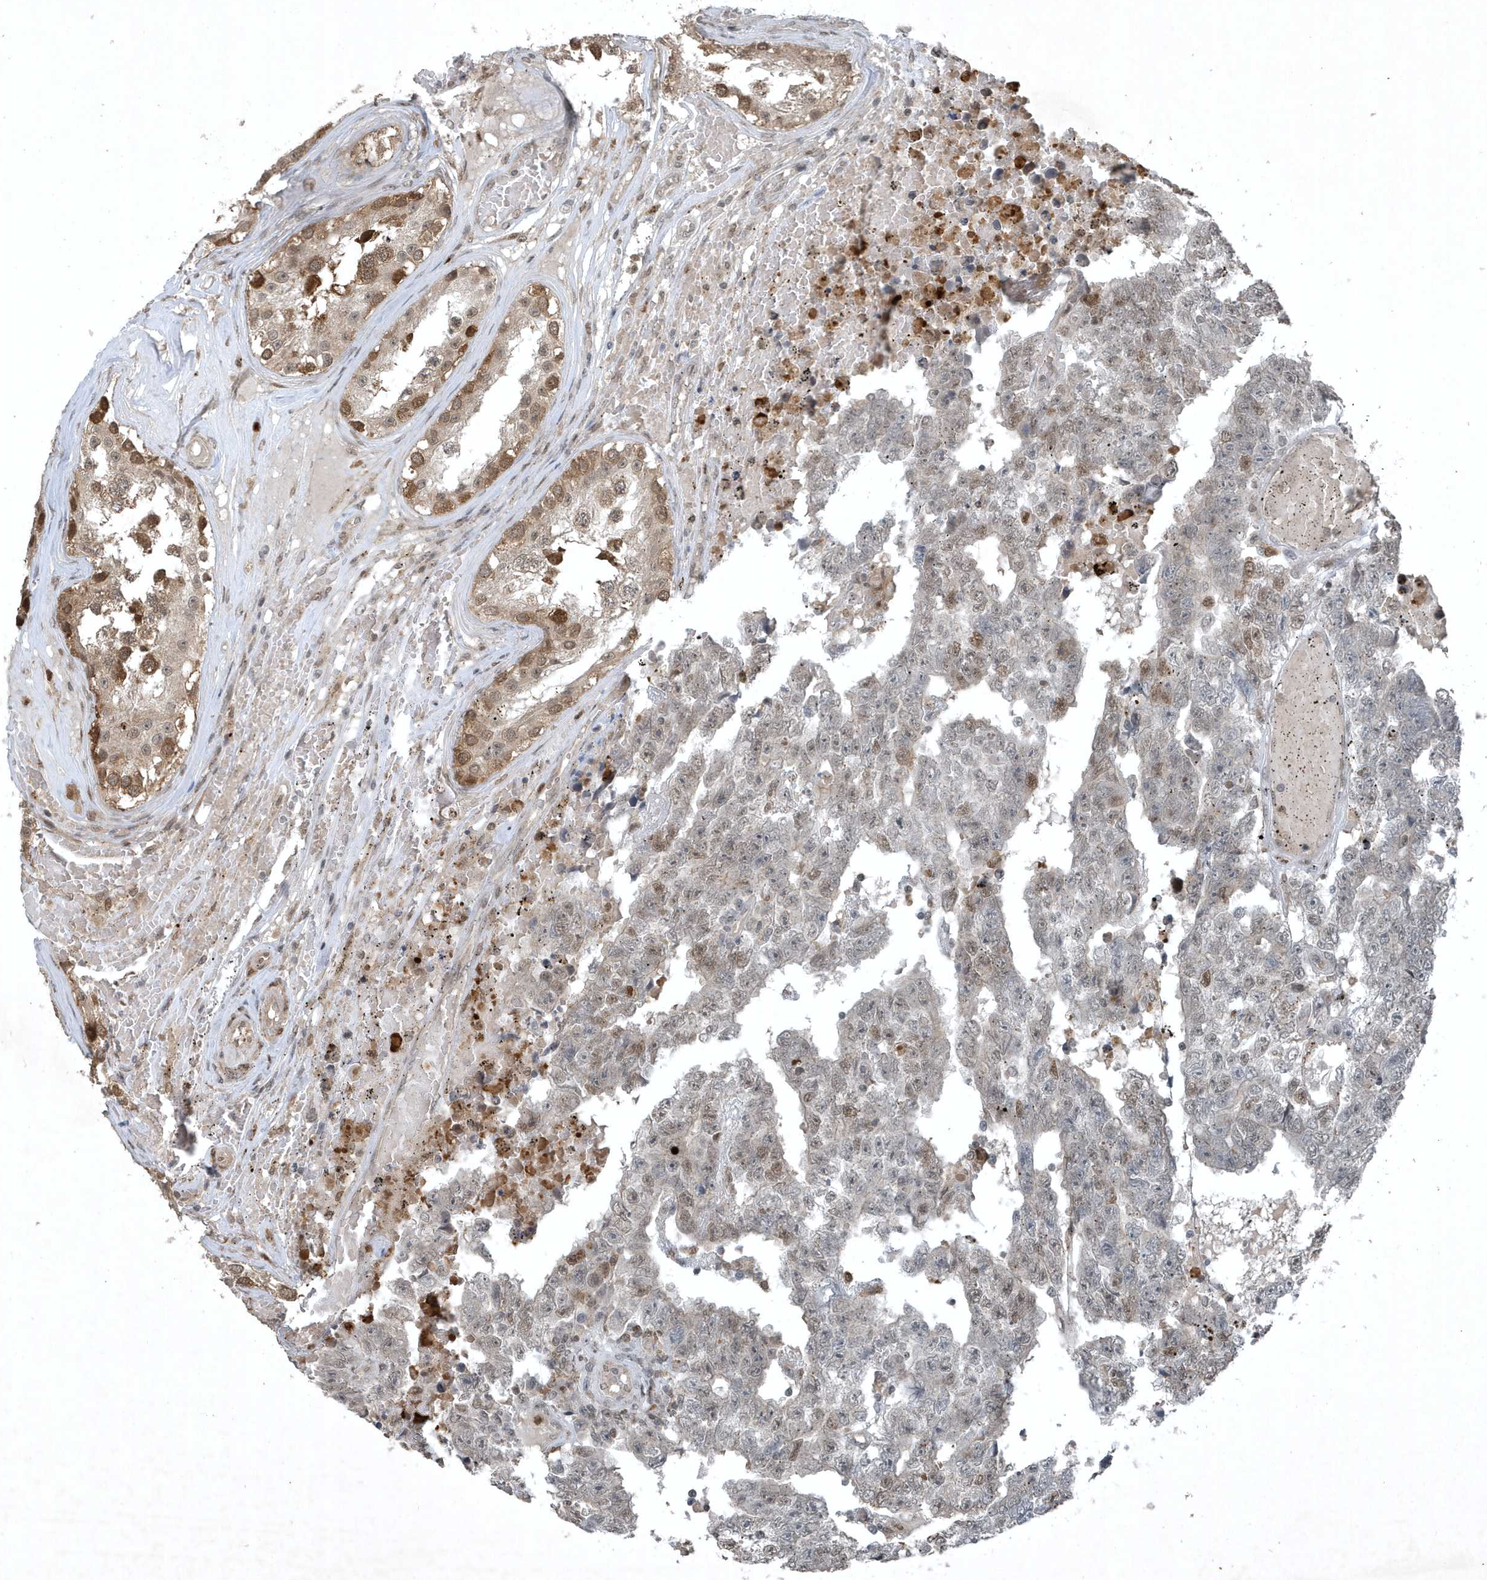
{"staining": {"intensity": "moderate", "quantity": "<25%", "location": "nuclear"}, "tissue": "testis cancer", "cell_type": "Tumor cells", "image_type": "cancer", "snomed": [{"axis": "morphology", "description": "Carcinoma, Embryonal, NOS"}, {"axis": "topography", "description": "Testis"}], "caption": "Tumor cells show low levels of moderate nuclear staining in approximately <25% of cells in embryonal carcinoma (testis). The staining was performed using DAB to visualize the protein expression in brown, while the nuclei were stained in blue with hematoxylin (Magnification: 20x).", "gene": "HSPA1A", "patient": {"sex": "male", "age": 25}}